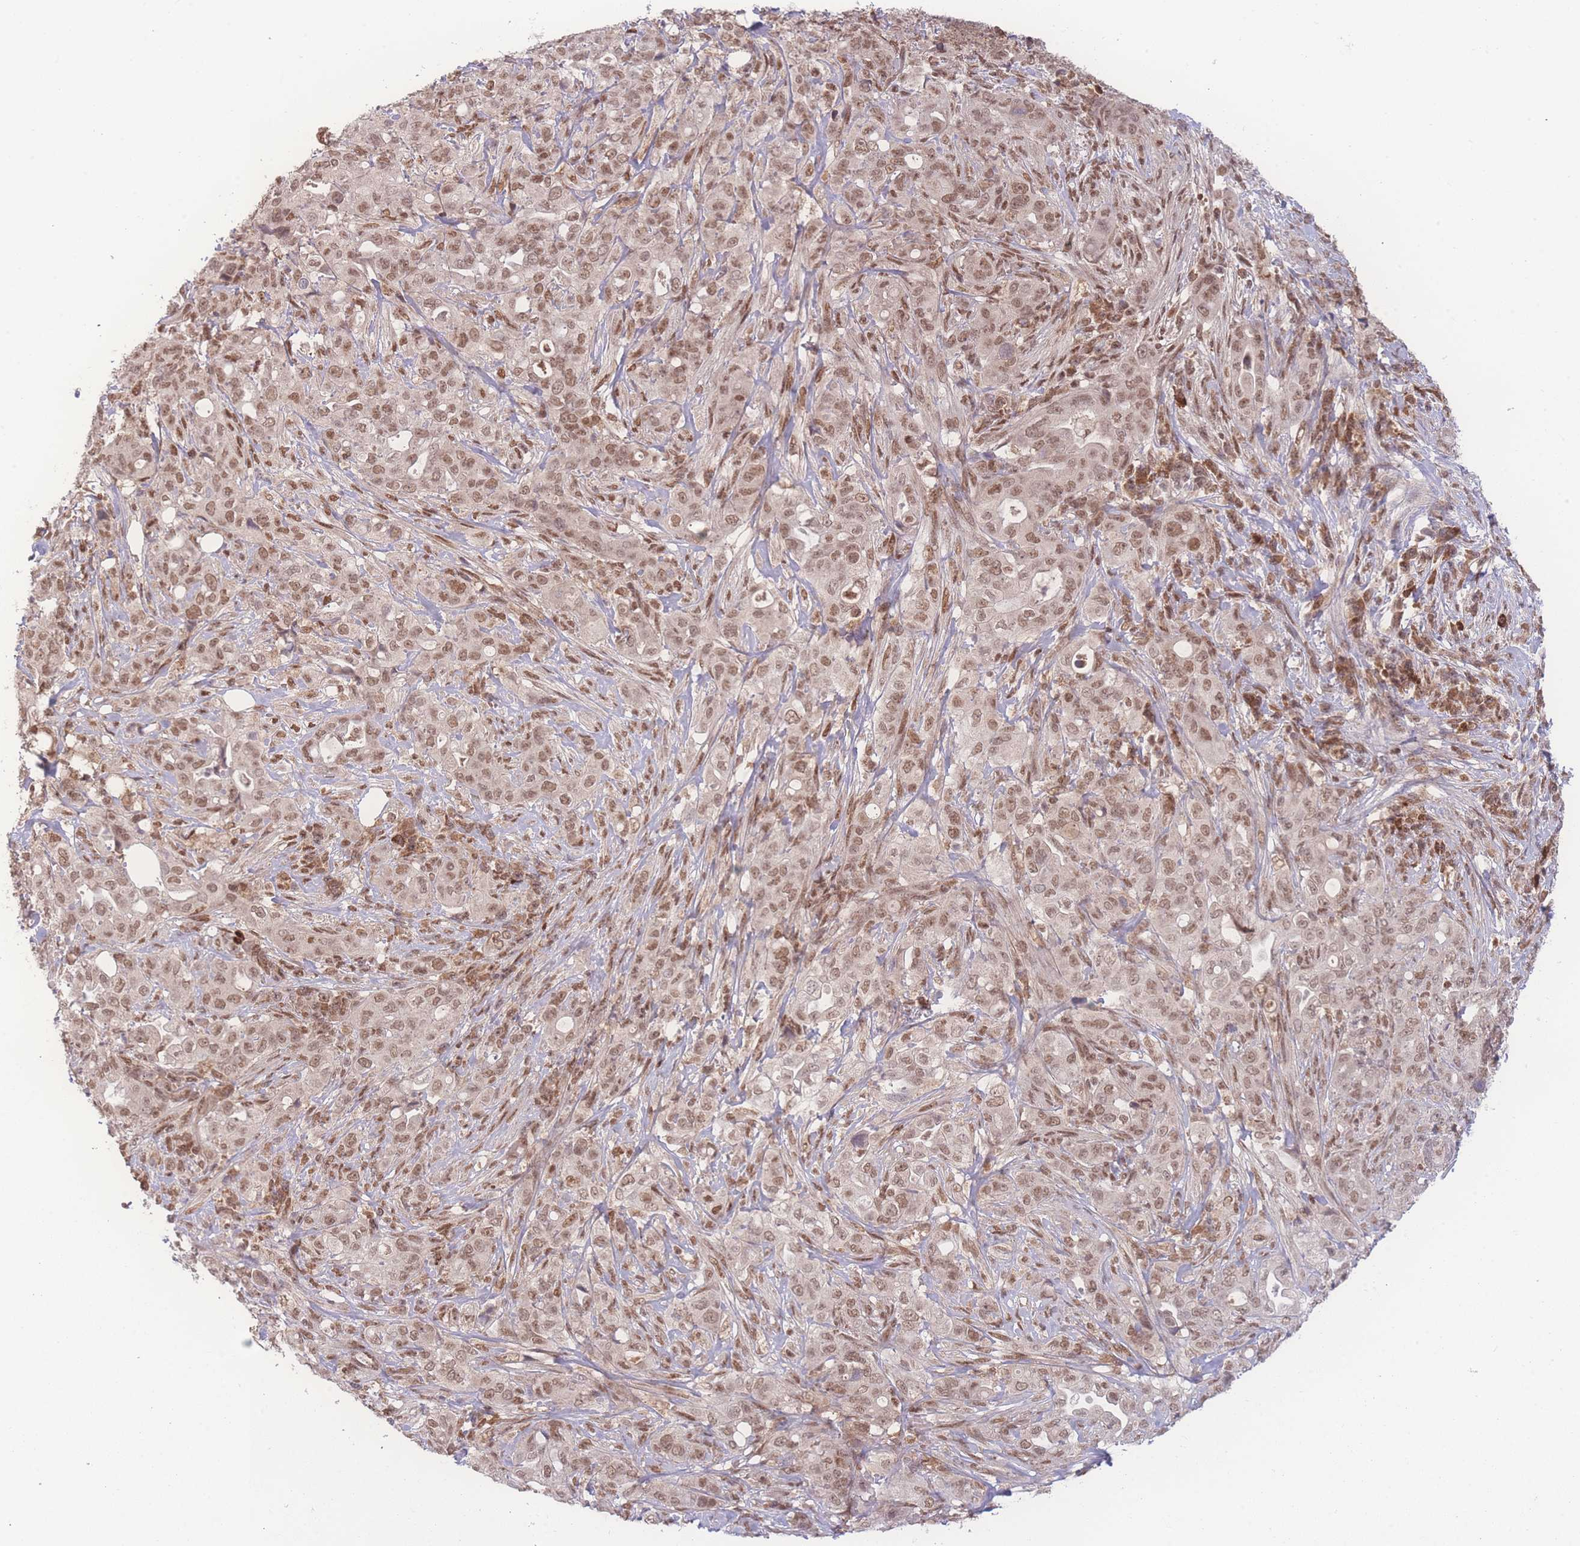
{"staining": {"intensity": "moderate", "quantity": ">75%", "location": "nuclear"}, "tissue": "pancreatic cancer", "cell_type": "Tumor cells", "image_type": "cancer", "snomed": [{"axis": "morphology", "description": "Normal tissue, NOS"}, {"axis": "morphology", "description": "Adenocarcinoma, NOS"}, {"axis": "topography", "description": "Lymph node"}, {"axis": "topography", "description": "Pancreas"}], "caption": "Pancreatic adenocarcinoma stained with immunohistochemistry (IHC) demonstrates moderate nuclear expression in approximately >75% of tumor cells.", "gene": "RAVER1", "patient": {"sex": "female", "age": 67}}